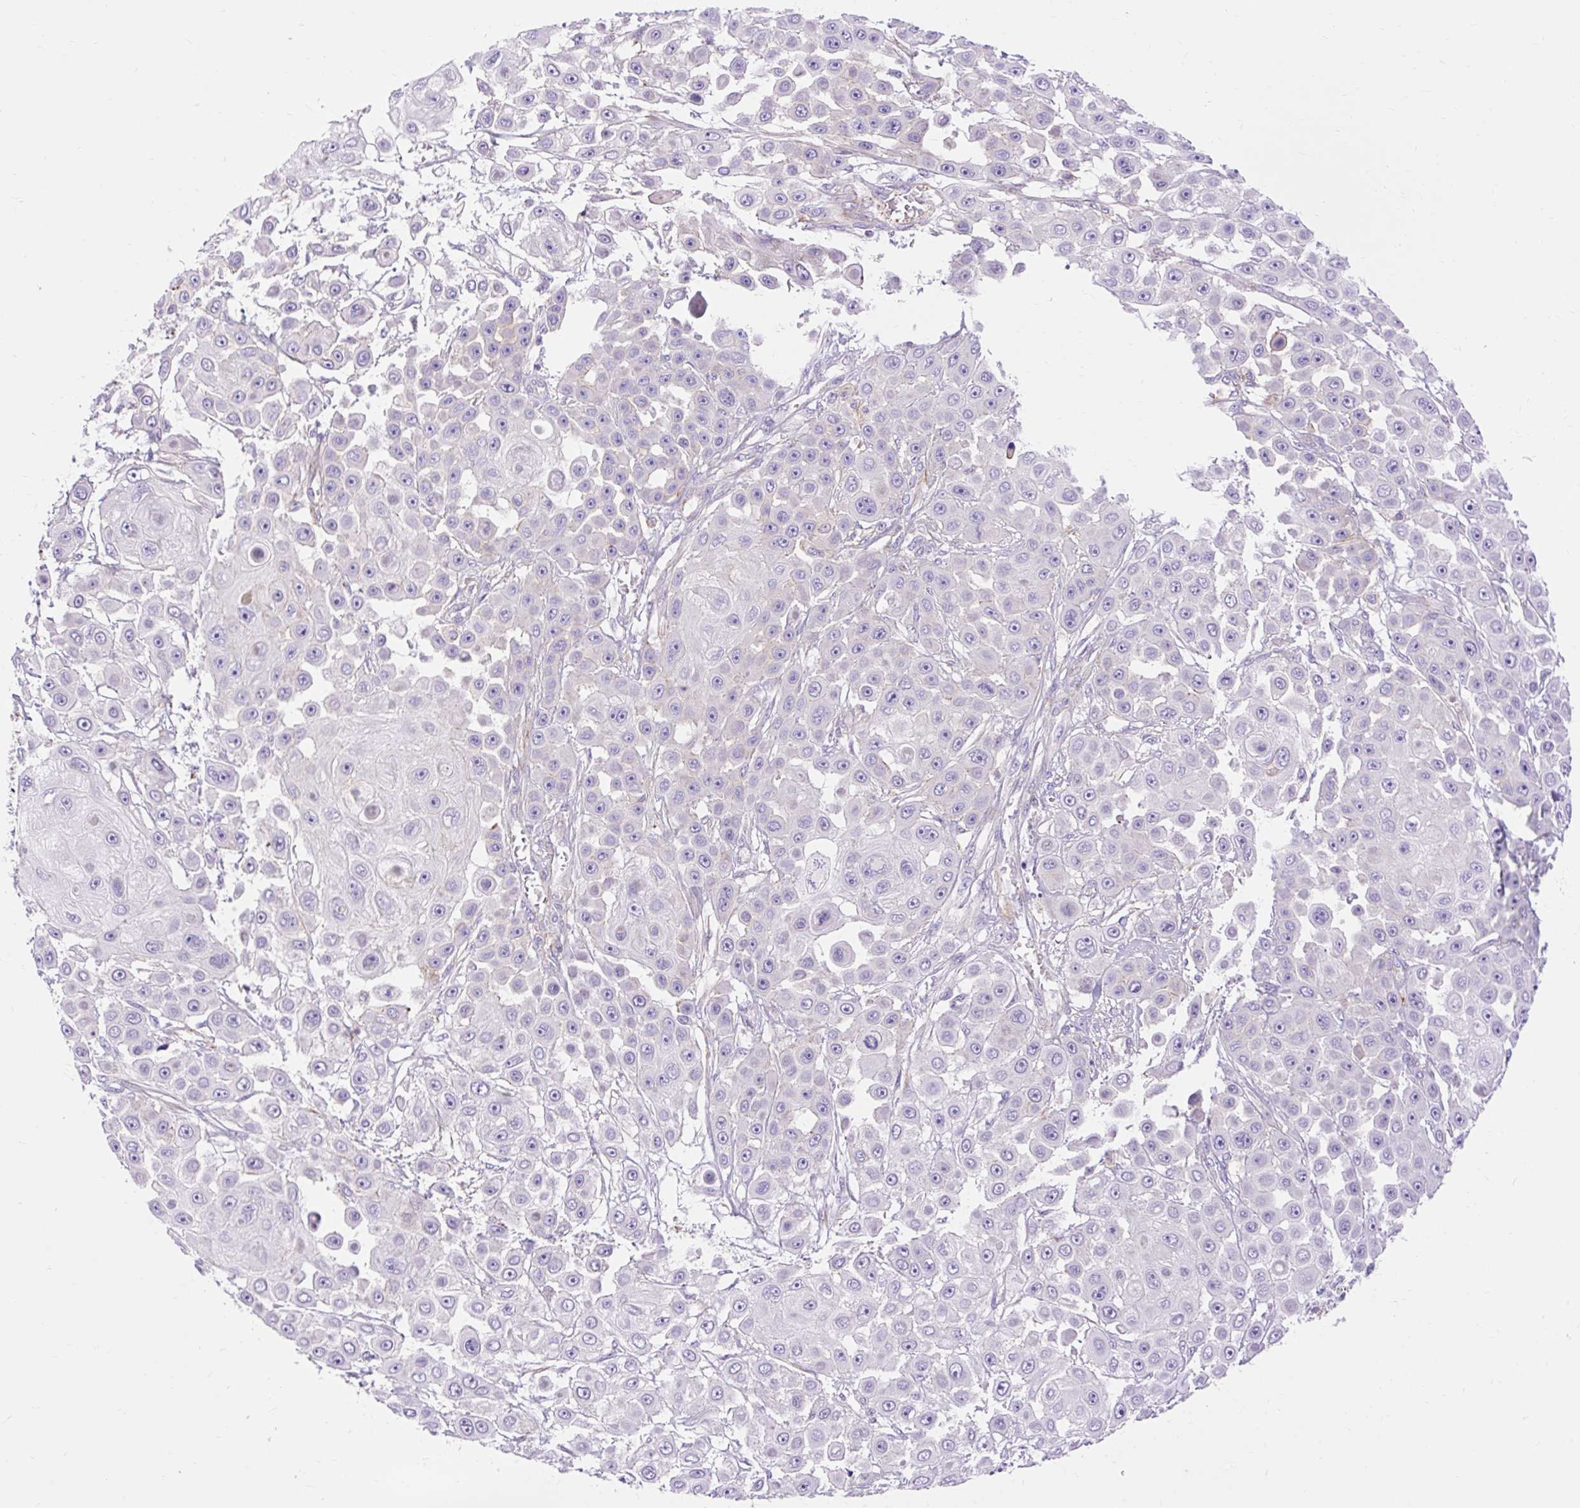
{"staining": {"intensity": "negative", "quantity": "none", "location": "none"}, "tissue": "skin cancer", "cell_type": "Tumor cells", "image_type": "cancer", "snomed": [{"axis": "morphology", "description": "Squamous cell carcinoma, NOS"}, {"axis": "topography", "description": "Skin"}], "caption": "A micrograph of human skin cancer is negative for staining in tumor cells.", "gene": "CORO7-PAM16", "patient": {"sex": "male", "age": 67}}